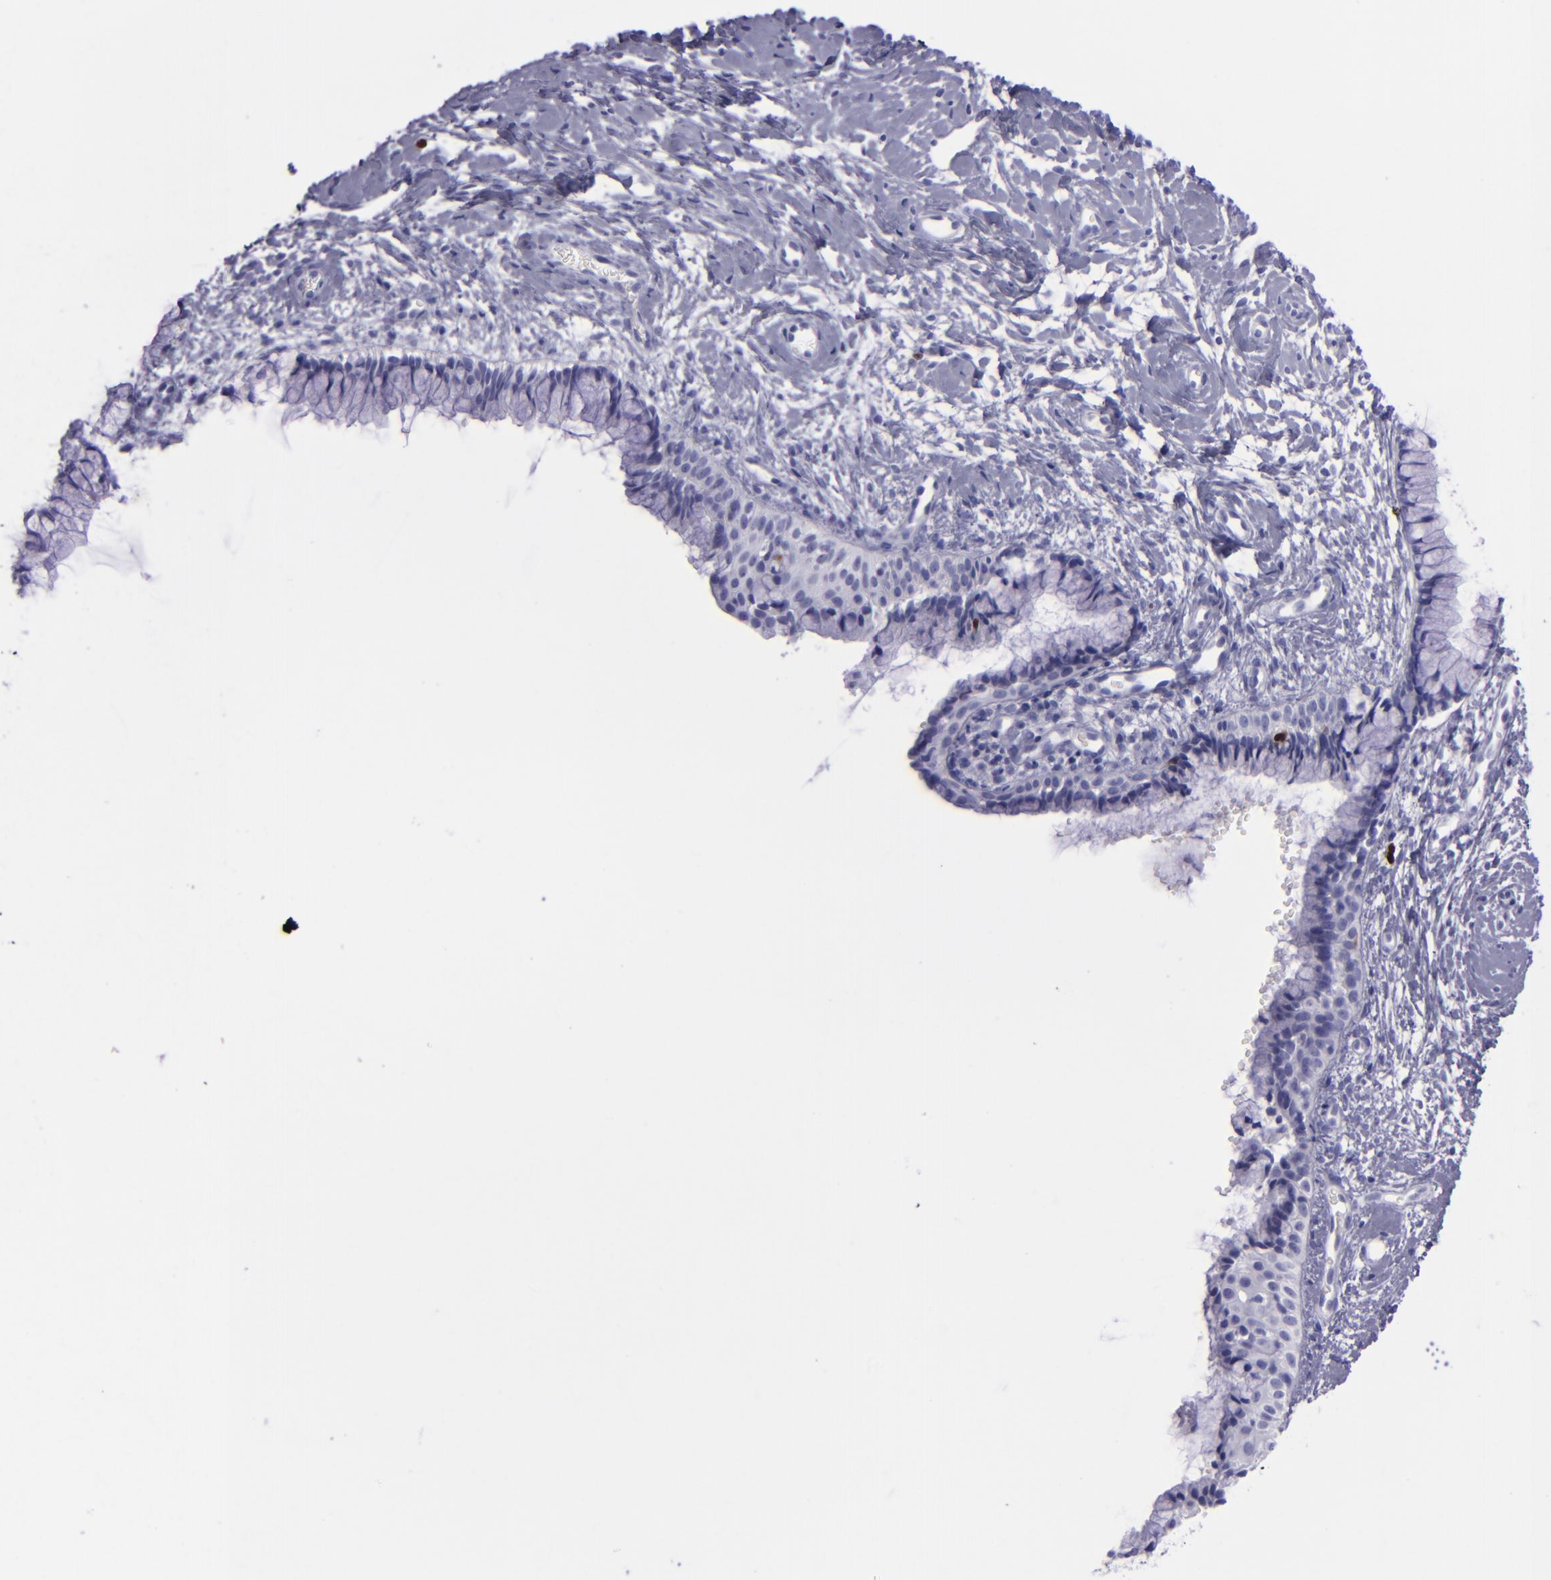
{"staining": {"intensity": "strong", "quantity": "<25%", "location": "nuclear"}, "tissue": "cervix", "cell_type": "Glandular cells", "image_type": "normal", "snomed": [{"axis": "morphology", "description": "Normal tissue, NOS"}, {"axis": "topography", "description": "Cervix"}], "caption": "Glandular cells show medium levels of strong nuclear staining in about <25% of cells in normal cervix.", "gene": "TOP2A", "patient": {"sex": "female", "age": 46}}